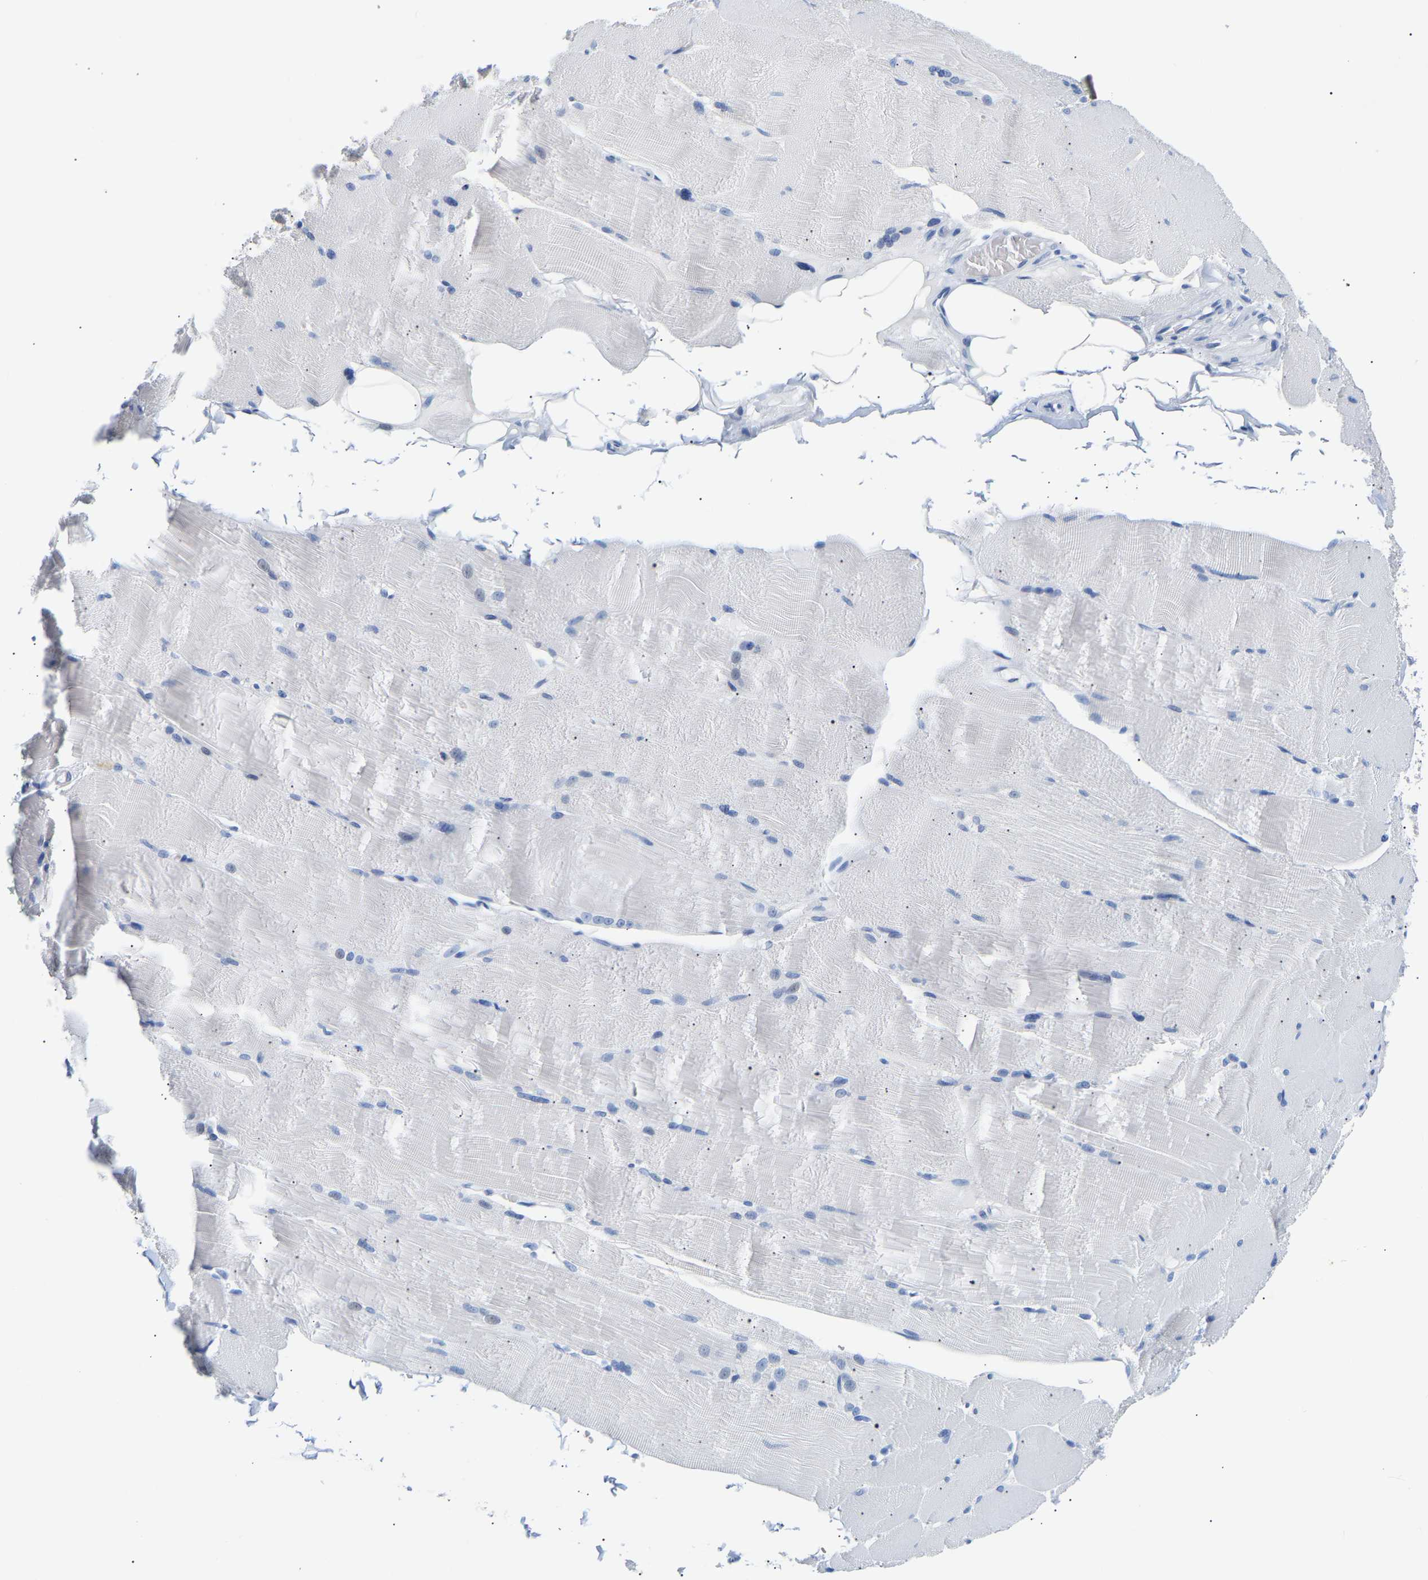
{"staining": {"intensity": "negative", "quantity": "none", "location": "none"}, "tissue": "skeletal muscle", "cell_type": "Myocytes", "image_type": "normal", "snomed": [{"axis": "morphology", "description": "Normal tissue, NOS"}, {"axis": "topography", "description": "Skin"}, {"axis": "topography", "description": "Skeletal muscle"}], "caption": "There is no significant expression in myocytes of skeletal muscle. (DAB immunohistochemistry (IHC) visualized using brightfield microscopy, high magnification).", "gene": "SPINK2", "patient": {"sex": "male", "age": 83}}